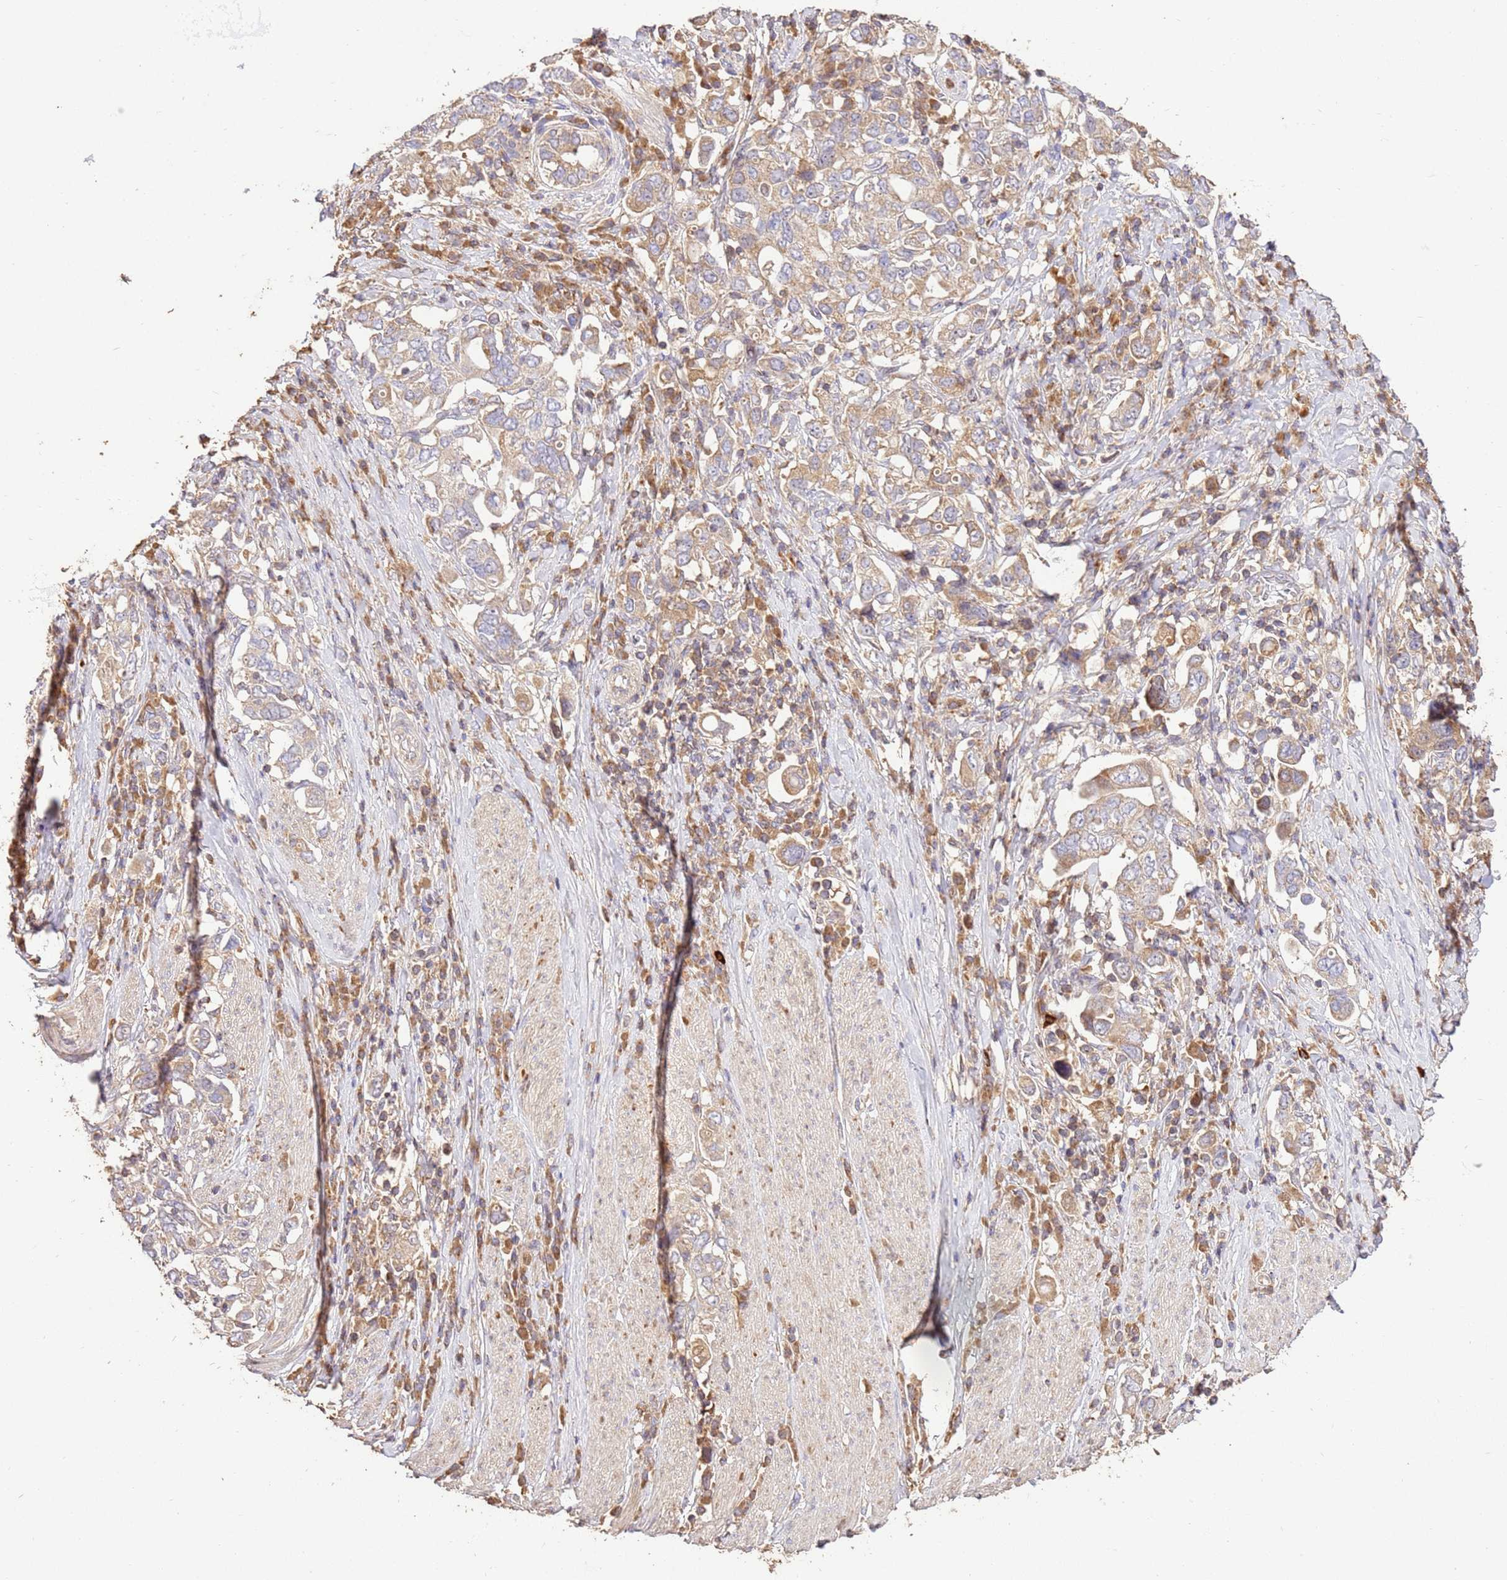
{"staining": {"intensity": "moderate", "quantity": "25%-75%", "location": "cytoplasmic/membranous"}, "tissue": "stomach cancer", "cell_type": "Tumor cells", "image_type": "cancer", "snomed": [{"axis": "morphology", "description": "Adenocarcinoma, NOS"}, {"axis": "topography", "description": "Stomach, upper"}, {"axis": "topography", "description": "Stomach"}], "caption": "Immunohistochemical staining of human stomach cancer (adenocarcinoma) demonstrates moderate cytoplasmic/membranous protein positivity in about 25%-75% of tumor cells.", "gene": "LRRC28", "patient": {"sex": "male", "age": 62}}